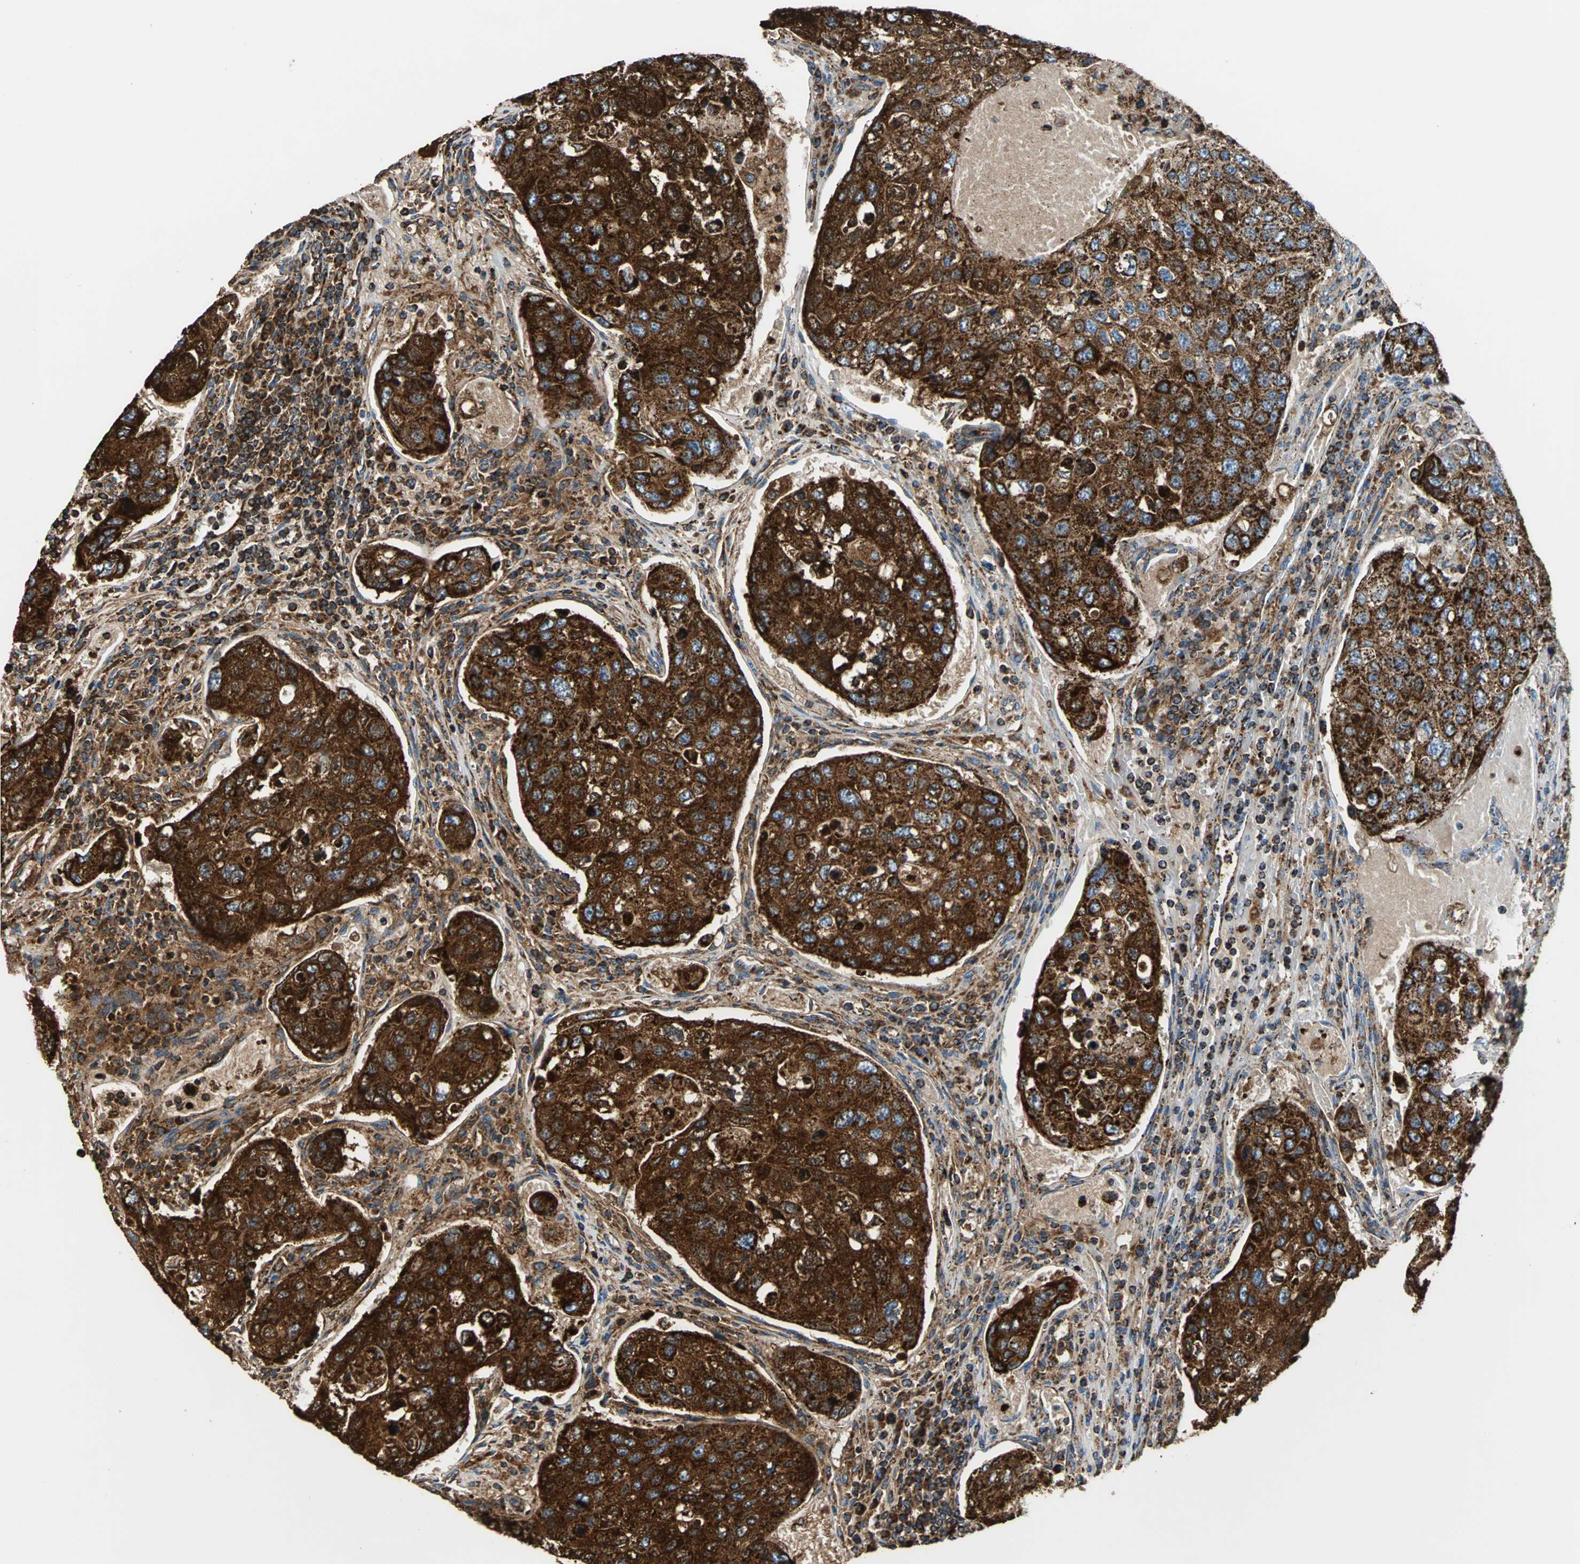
{"staining": {"intensity": "strong", "quantity": ">75%", "location": "cytoplasmic/membranous"}, "tissue": "urothelial cancer", "cell_type": "Tumor cells", "image_type": "cancer", "snomed": [{"axis": "morphology", "description": "Urothelial carcinoma, High grade"}, {"axis": "topography", "description": "Lymph node"}, {"axis": "topography", "description": "Urinary bladder"}], "caption": "Urothelial cancer was stained to show a protein in brown. There is high levels of strong cytoplasmic/membranous positivity in about >75% of tumor cells.", "gene": "ECH1", "patient": {"sex": "male", "age": 51}}